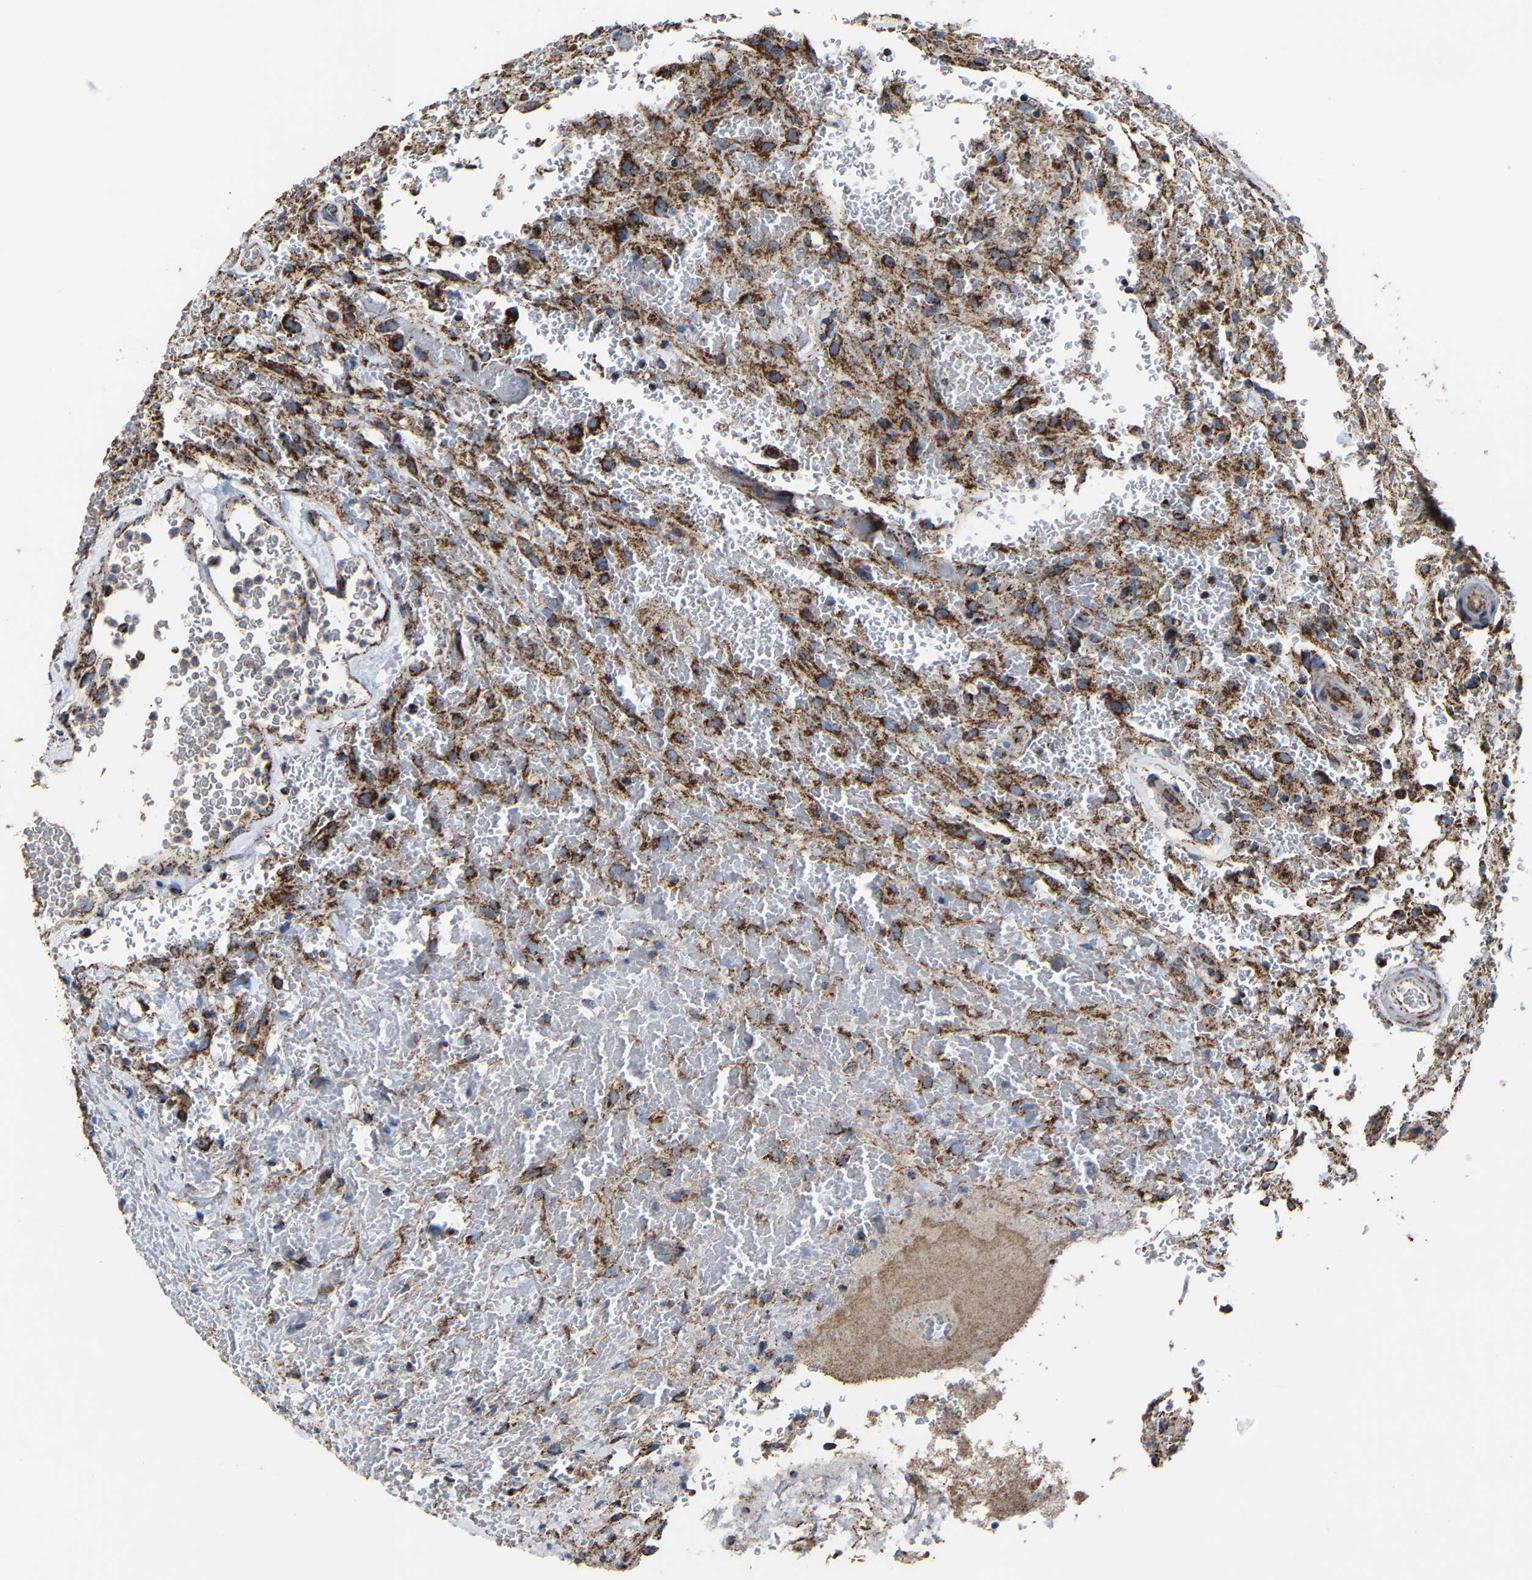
{"staining": {"intensity": "strong", "quantity": ">75%", "location": "cytoplasmic/membranous"}, "tissue": "glioma", "cell_type": "Tumor cells", "image_type": "cancer", "snomed": [{"axis": "morphology", "description": "Glioma, malignant, High grade"}, {"axis": "topography", "description": "Brain"}], "caption": "High-magnification brightfield microscopy of glioma stained with DAB (3,3'-diaminobenzidine) (brown) and counterstained with hematoxylin (blue). tumor cells exhibit strong cytoplasmic/membranous staining is present in about>75% of cells. Using DAB (brown) and hematoxylin (blue) stains, captured at high magnification using brightfield microscopy.", "gene": "NDUFV3", "patient": {"sex": "male", "age": 33}}